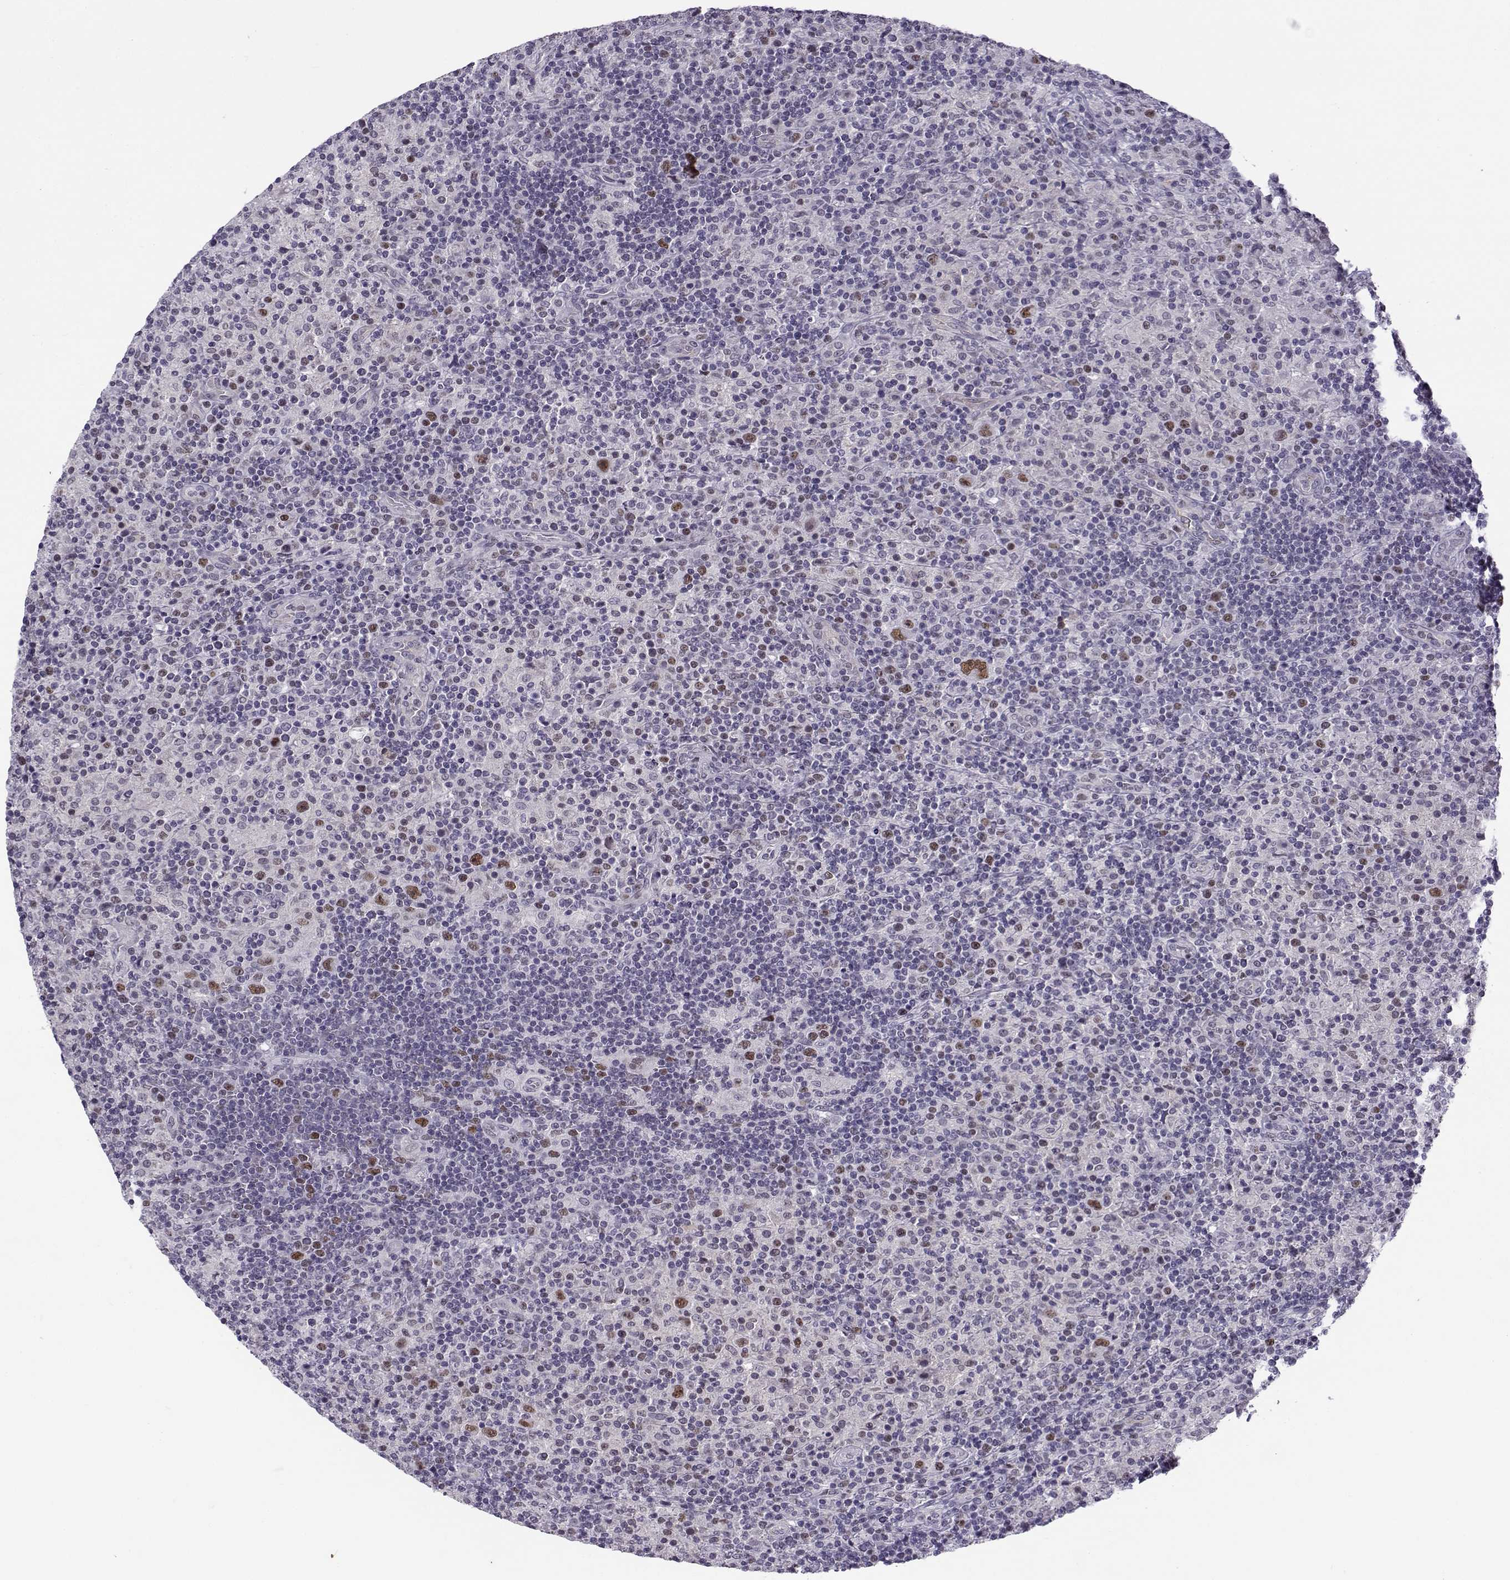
{"staining": {"intensity": "negative", "quantity": "none", "location": "none"}, "tissue": "lymphoma", "cell_type": "Tumor cells", "image_type": "cancer", "snomed": [{"axis": "morphology", "description": "Hodgkin's disease, NOS"}, {"axis": "topography", "description": "Lymph node"}], "caption": "Immunohistochemistry (IHC) of human lymphoma demonstrates no staining in tumor cells. The staining is performed using DAB brown chromogen with nuclei counter-stained in using hematoxylin.", "gene": "BACH1", "patient": {"sex": "male", "age": 70}}